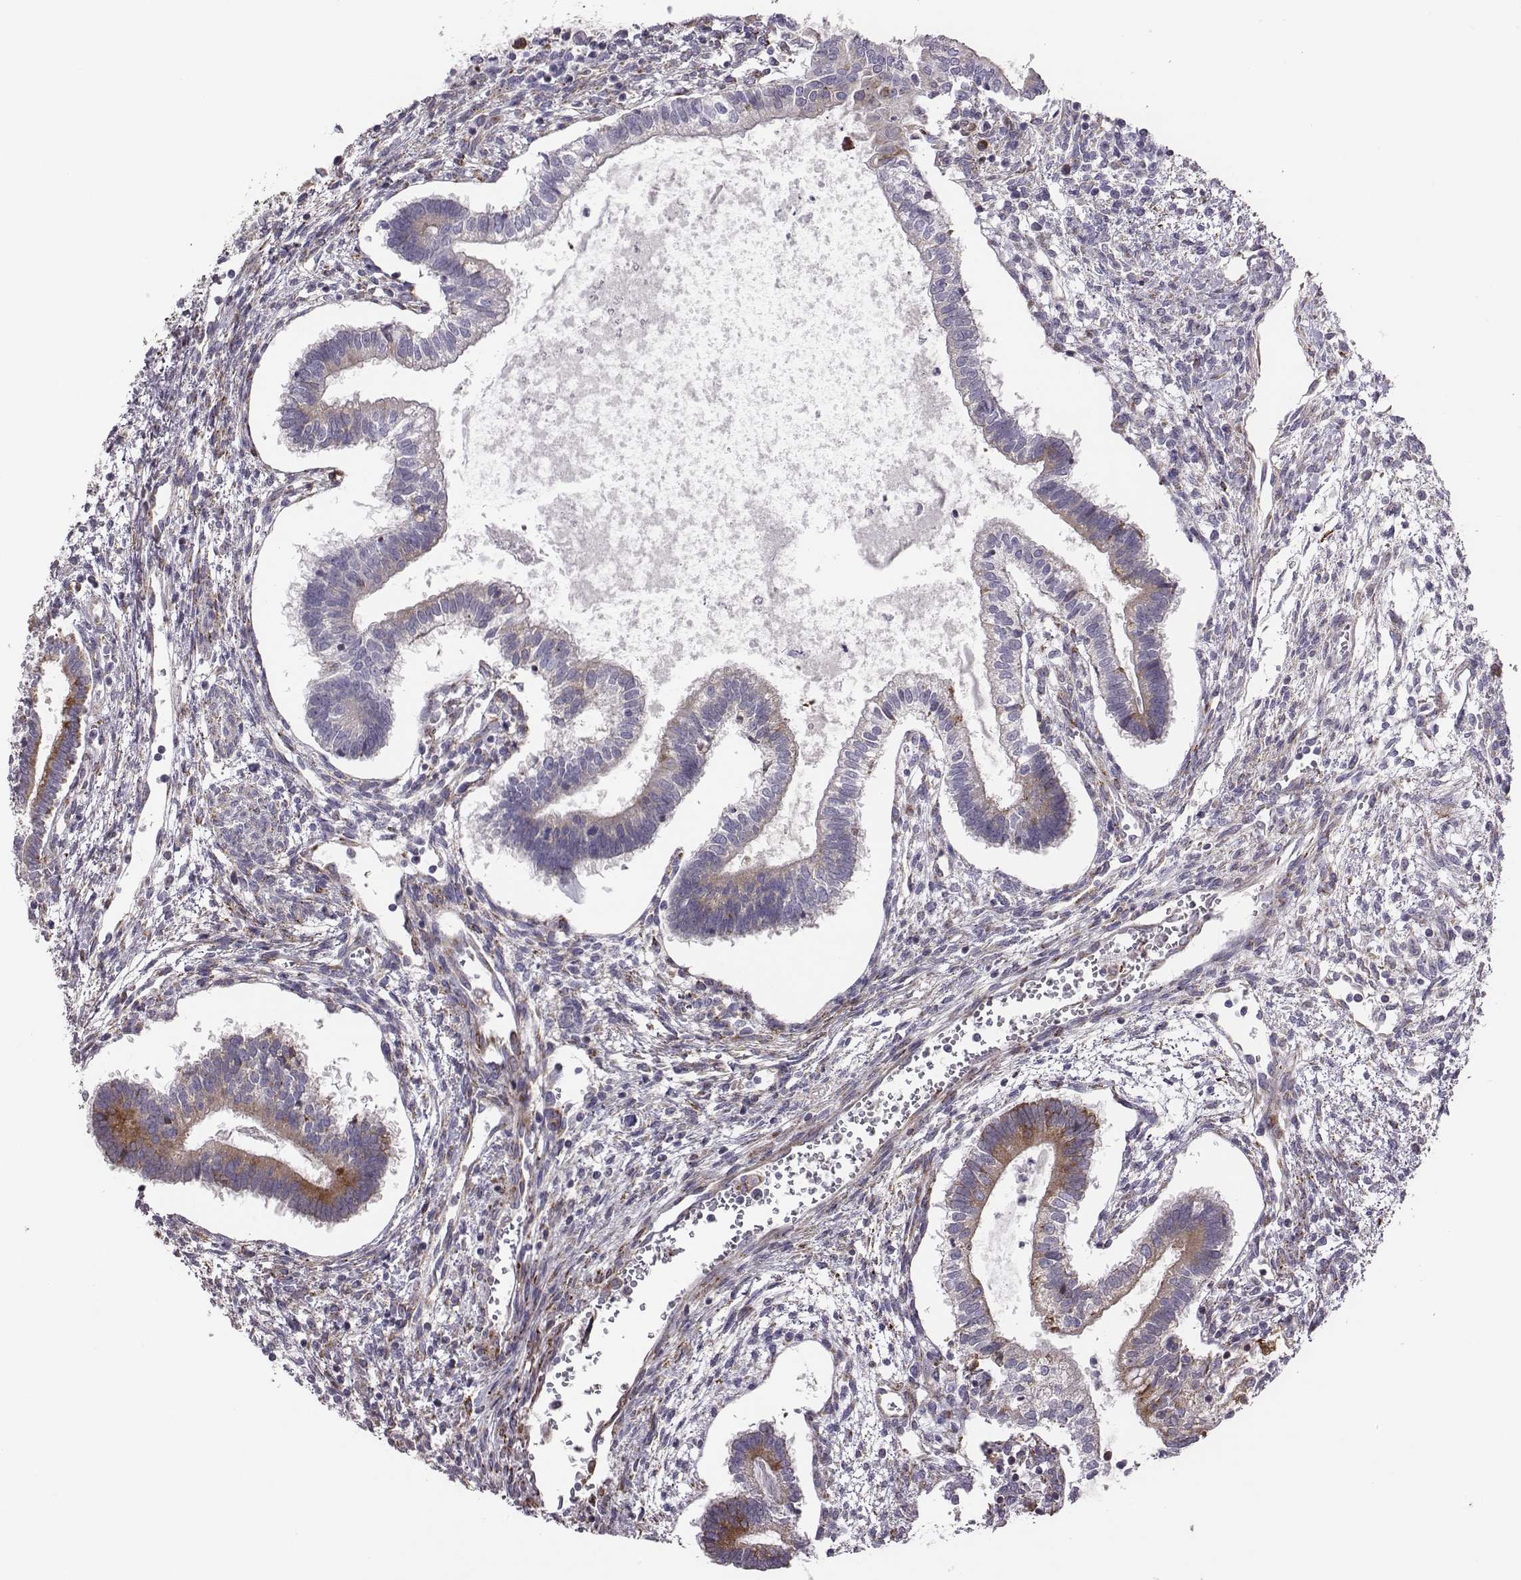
{"staining": {"intensity": "strong", "quantity": "<25%", "location": "cytoplasmic/membranous"}, "tissue": "testis cancer", "cell_type": "Tumor cells", "image_type": "cancer", "snomed": [{"axis": "morphology", "description": "Carcinoma, Embryonal, NOS"}, {"axis": "topography", "description": "Testis"}], "caption": "The histopathology image exhibits immunohistochemical staining of testis cancer (embryonal carcinoma). There is strong cytoplasmic/membranous positivity is present in approximately <25% of tumor cells.", "gene": "SELENOI", "patient": {"sex": "male", "age": 37}}